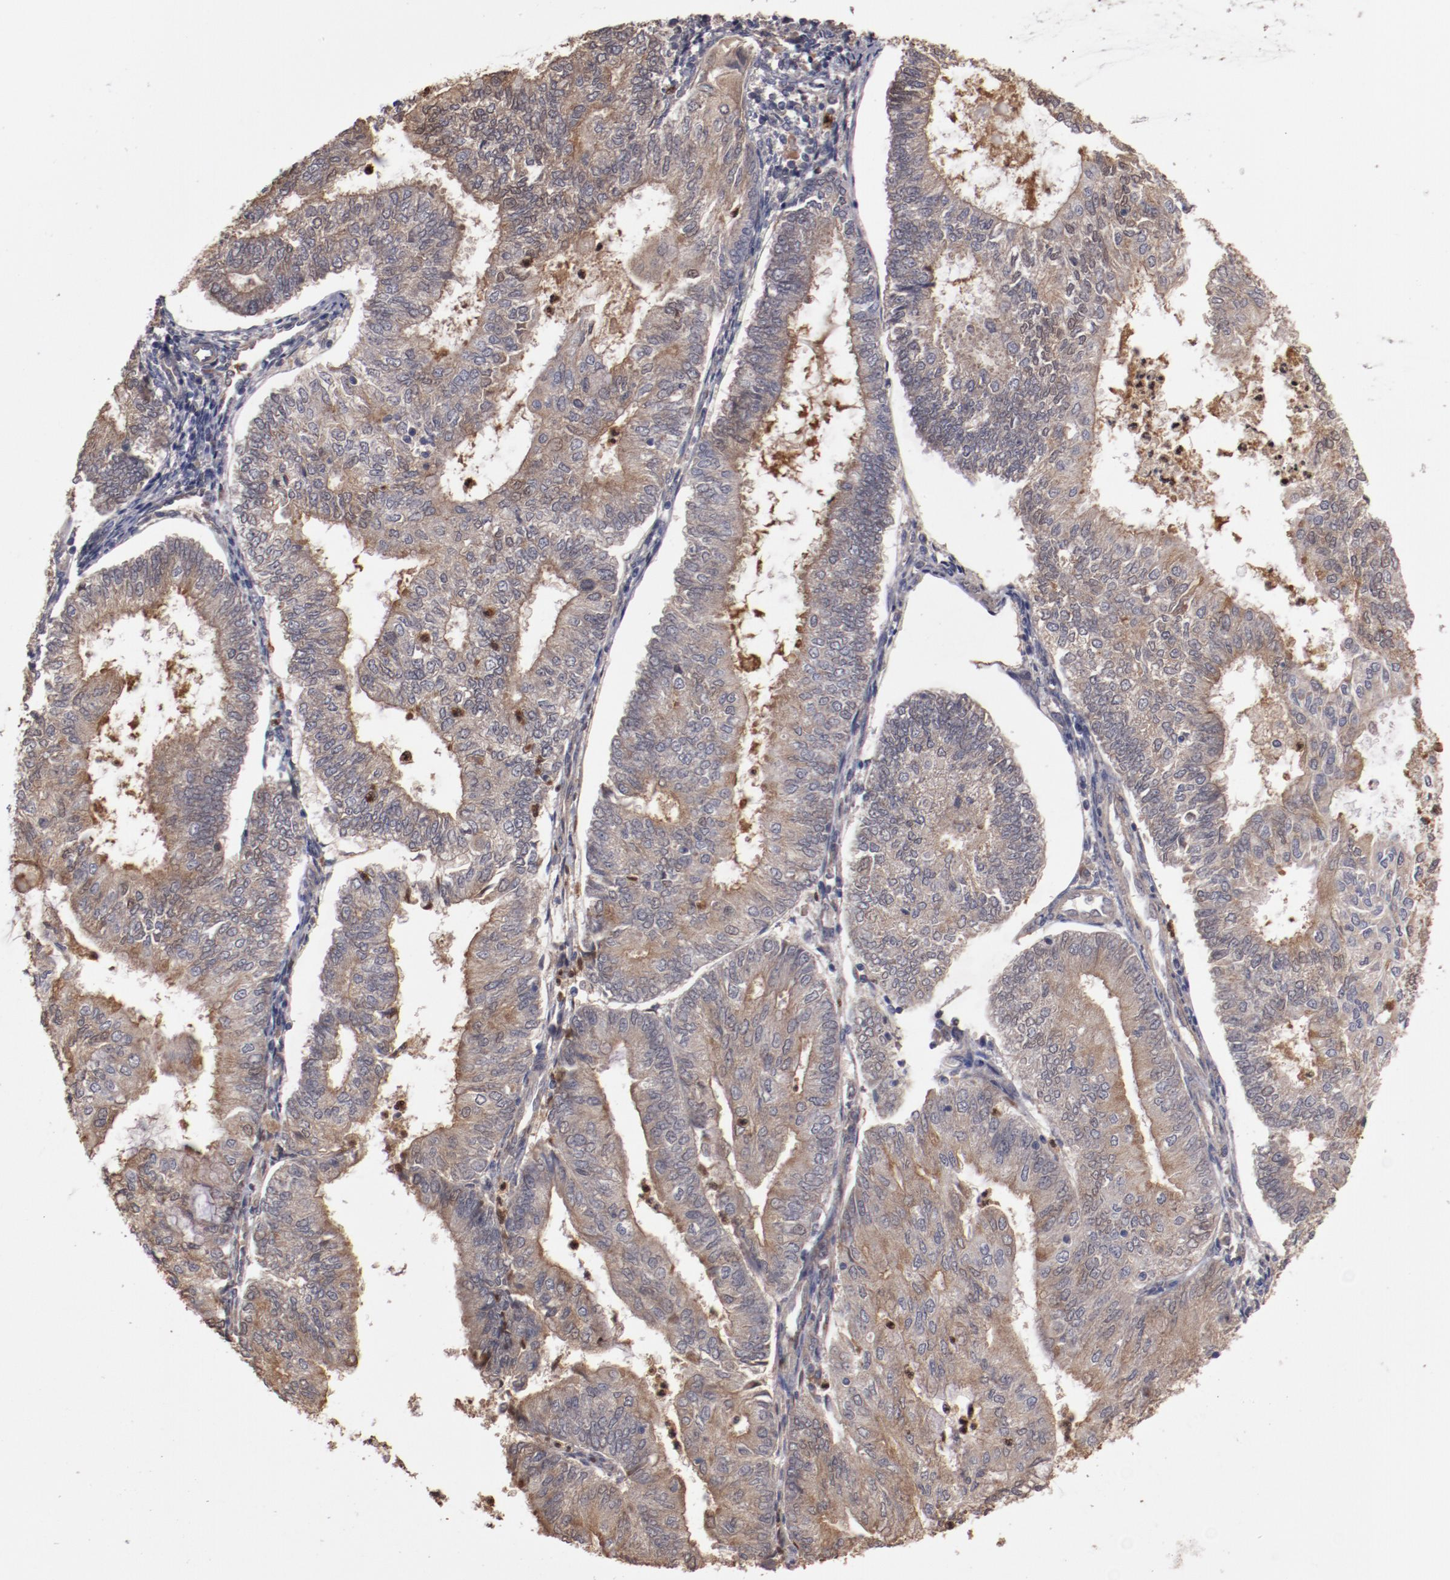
{"staining": {"intensity": "weak", "quantity": ">75%", "location": "cytoplasmic/membranous"}, "tissue": "endometrial cancer", "cell_type": "Tumor cells", "image_type": "cancer", "snomed": [{"axis": "morphology", "description": "Adenocarcinoma, NOS"}, {"axis": "topography", "description": "Endometrium"}], "caption": "Endometrial adenocarcinoma stained for a protein displays weak cytoplasmic/membranous positivity in tumor cells.", "gene": "SERPINA7", "patient": {"sex": "female", "age": 59}}